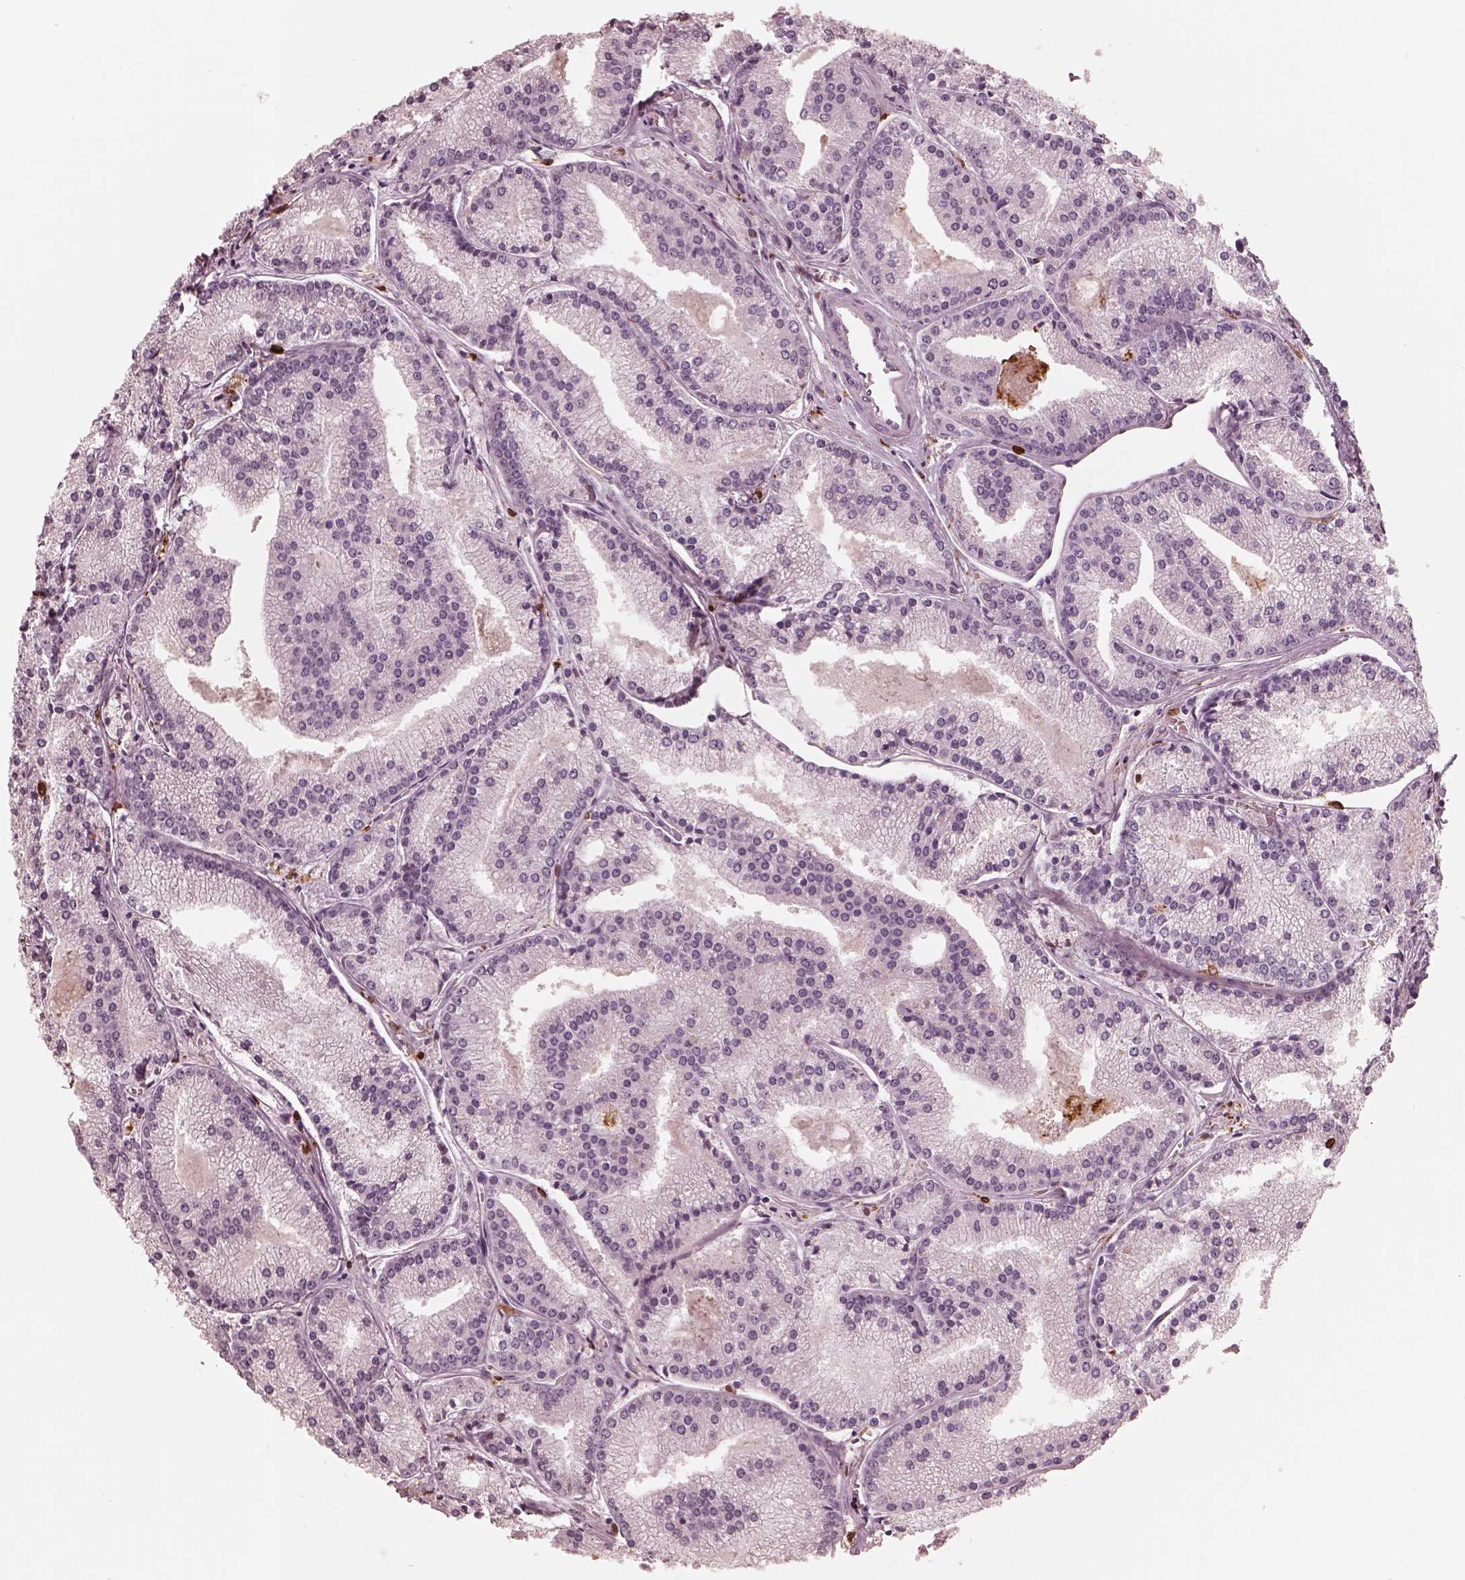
{"staining": {"intensity": "negative", "quantity": "none", "location": "none"}, "tissue": "prostate cancer", "cell_type": "Tumor cells", "image_type": "cancer", "snomed": [{"axis": "morphology", "description": "Adenocarcinoma, NOS"}, {"axis": "topography", "description": "Prostate"}], "caption": "A micrograph of prostate adenocarcinoma stained for a protein shows no brown staining in tumor cells. Brightfield microscopy of IHC stained with DAB (brown) and hematoxylin (blue), captured at high magnification.", "gene": "ALOX5", "patient": {"sex": "male", "age": 72}}